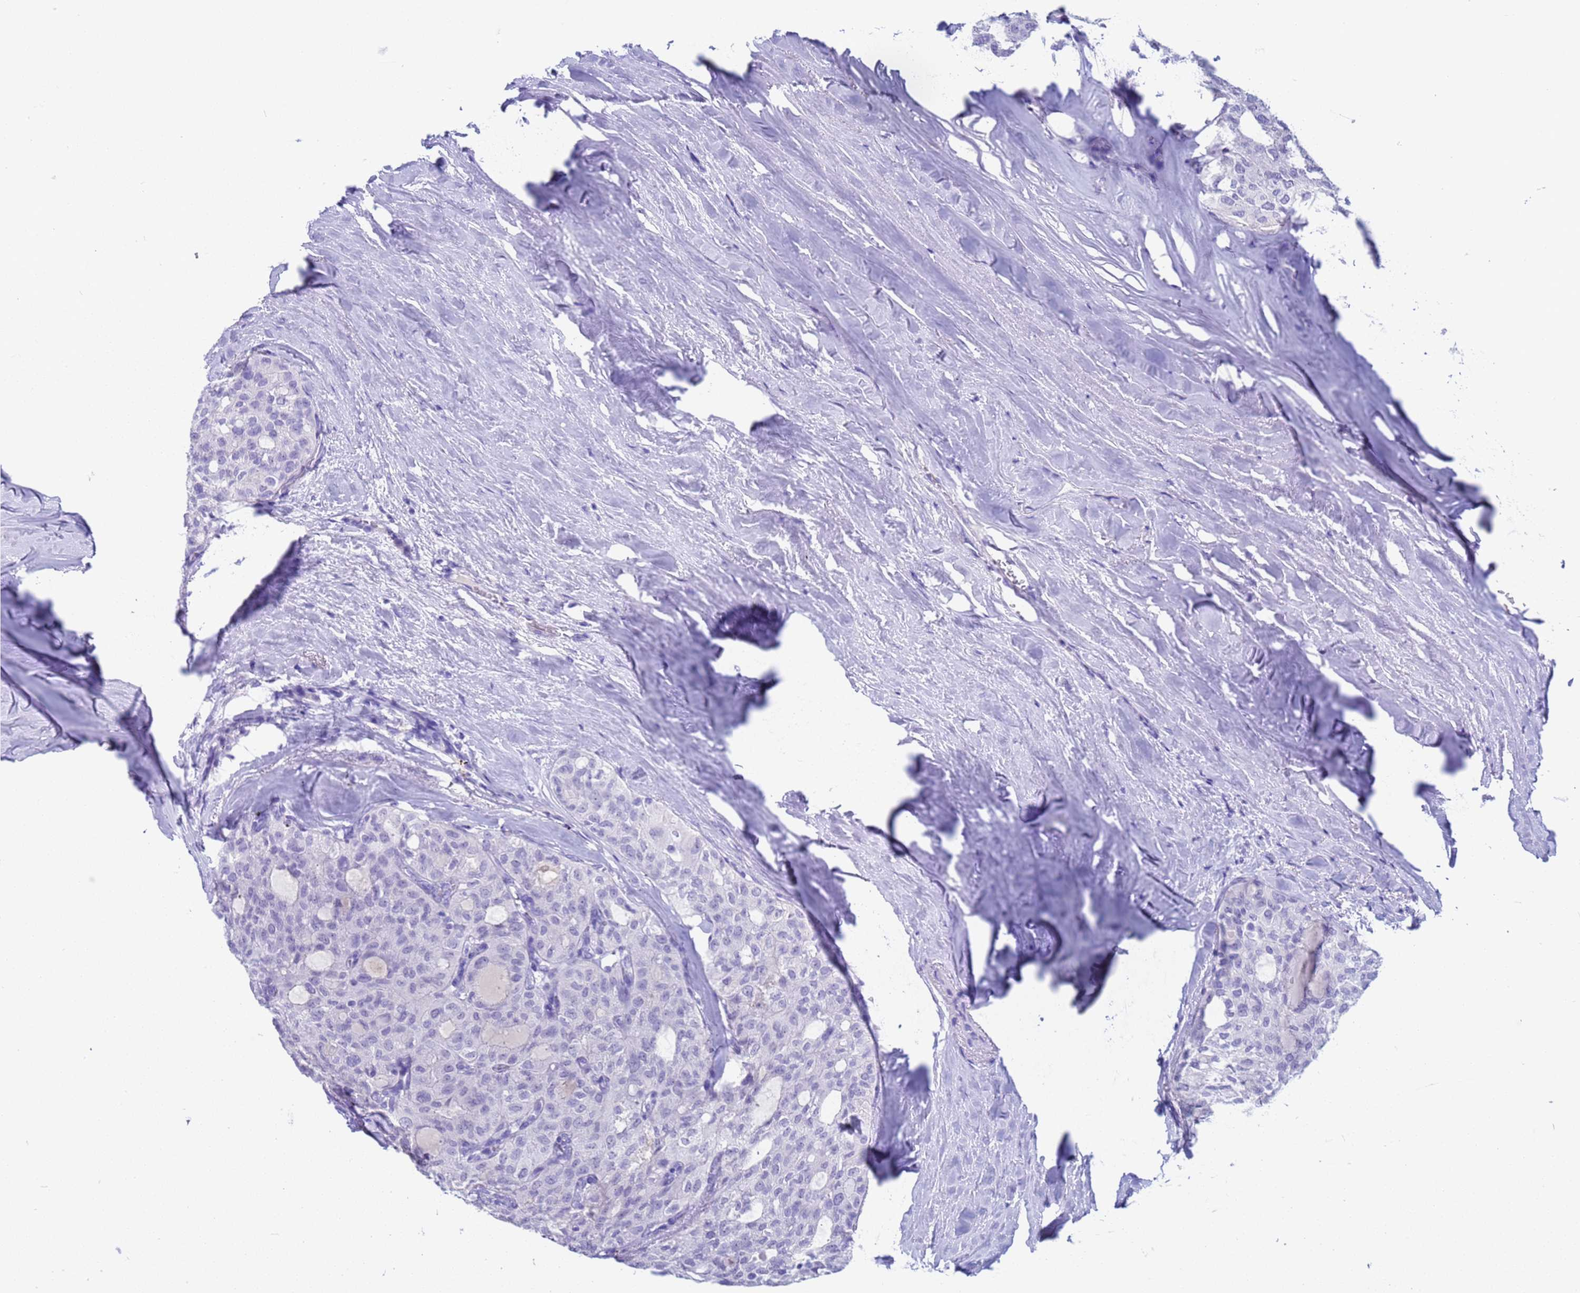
{"staining": {"intensity": "negative", "quantity": "none", "location": "none"}, "tissue": "thyroid cancer", "cell_type": "Tumor cells", "image_type": "cancer", "snomed": [{"axis": "morphology", "description": "Follicular adenoma carcinoma, NOS"}, {"axis": "topography", "description": "Thyroid gland"}], "caption": "Image shows no protein expression in tumor cells of thyroid follicular adenoma carcinoma tissue.", "gene": "CKM", "patient": {"sex": "male", "age": 75}}